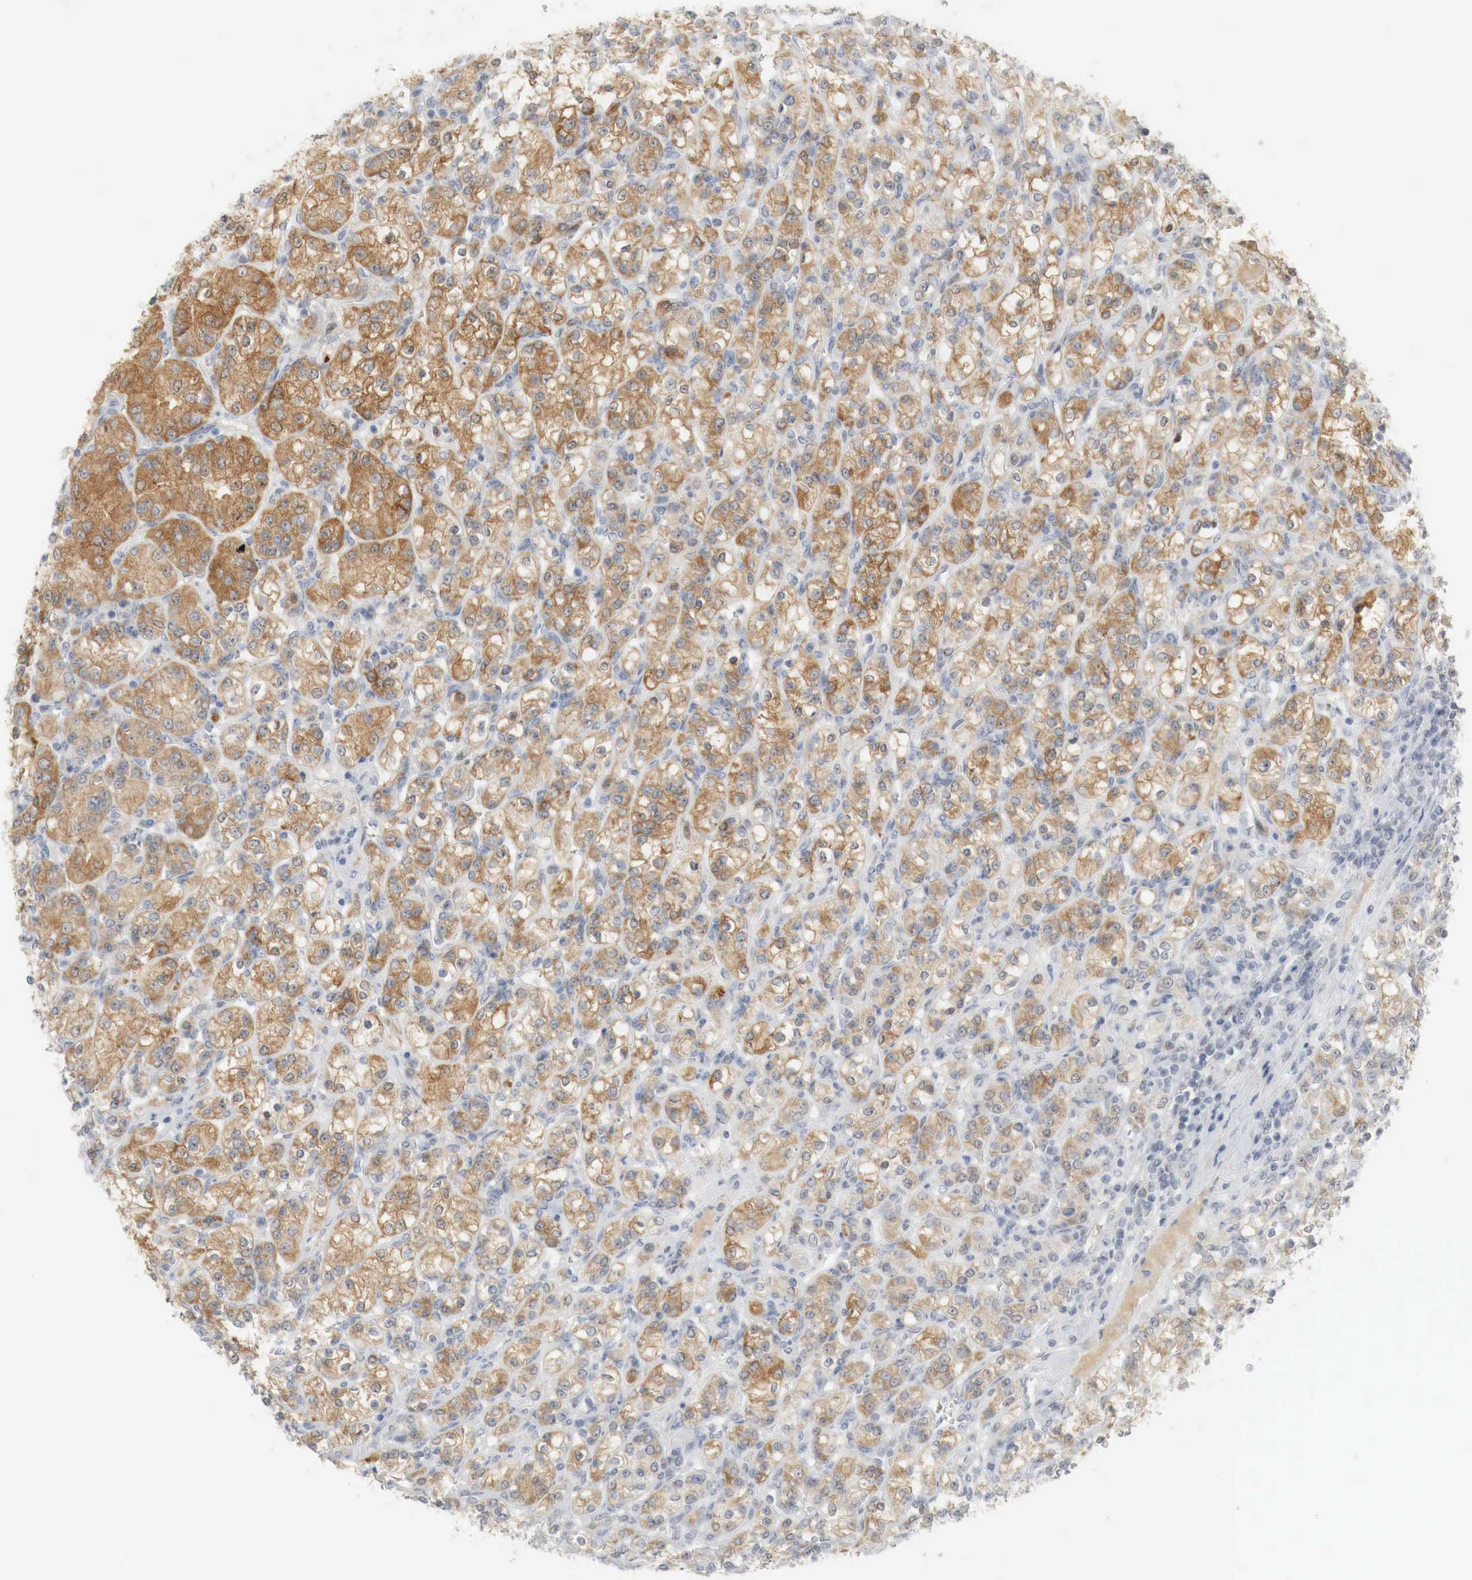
{"staining": {"intensity": "moderate", "quantity": "25%-75%", "location": "cytoplasmic/membranous,nuclear"}, "tissue": "renal cancer", "cell_type": "Tumor cells", "image_type": "cancer", "snomed": [{"axis": "morphology", "description": "Adenocarcinoma, NOS"}, {"axis": "topography", "description": "Kidney"}], "caption": "Immunohistochemistry (IHC) (DAB) staining of renal adenocarcinoma shows moderate cytoplasmic/membranous and nuclear protein positivity in about 25%-75% of tumor cells.", "gene": "MYC", "patient": {"sex": "male", "age": 77}}